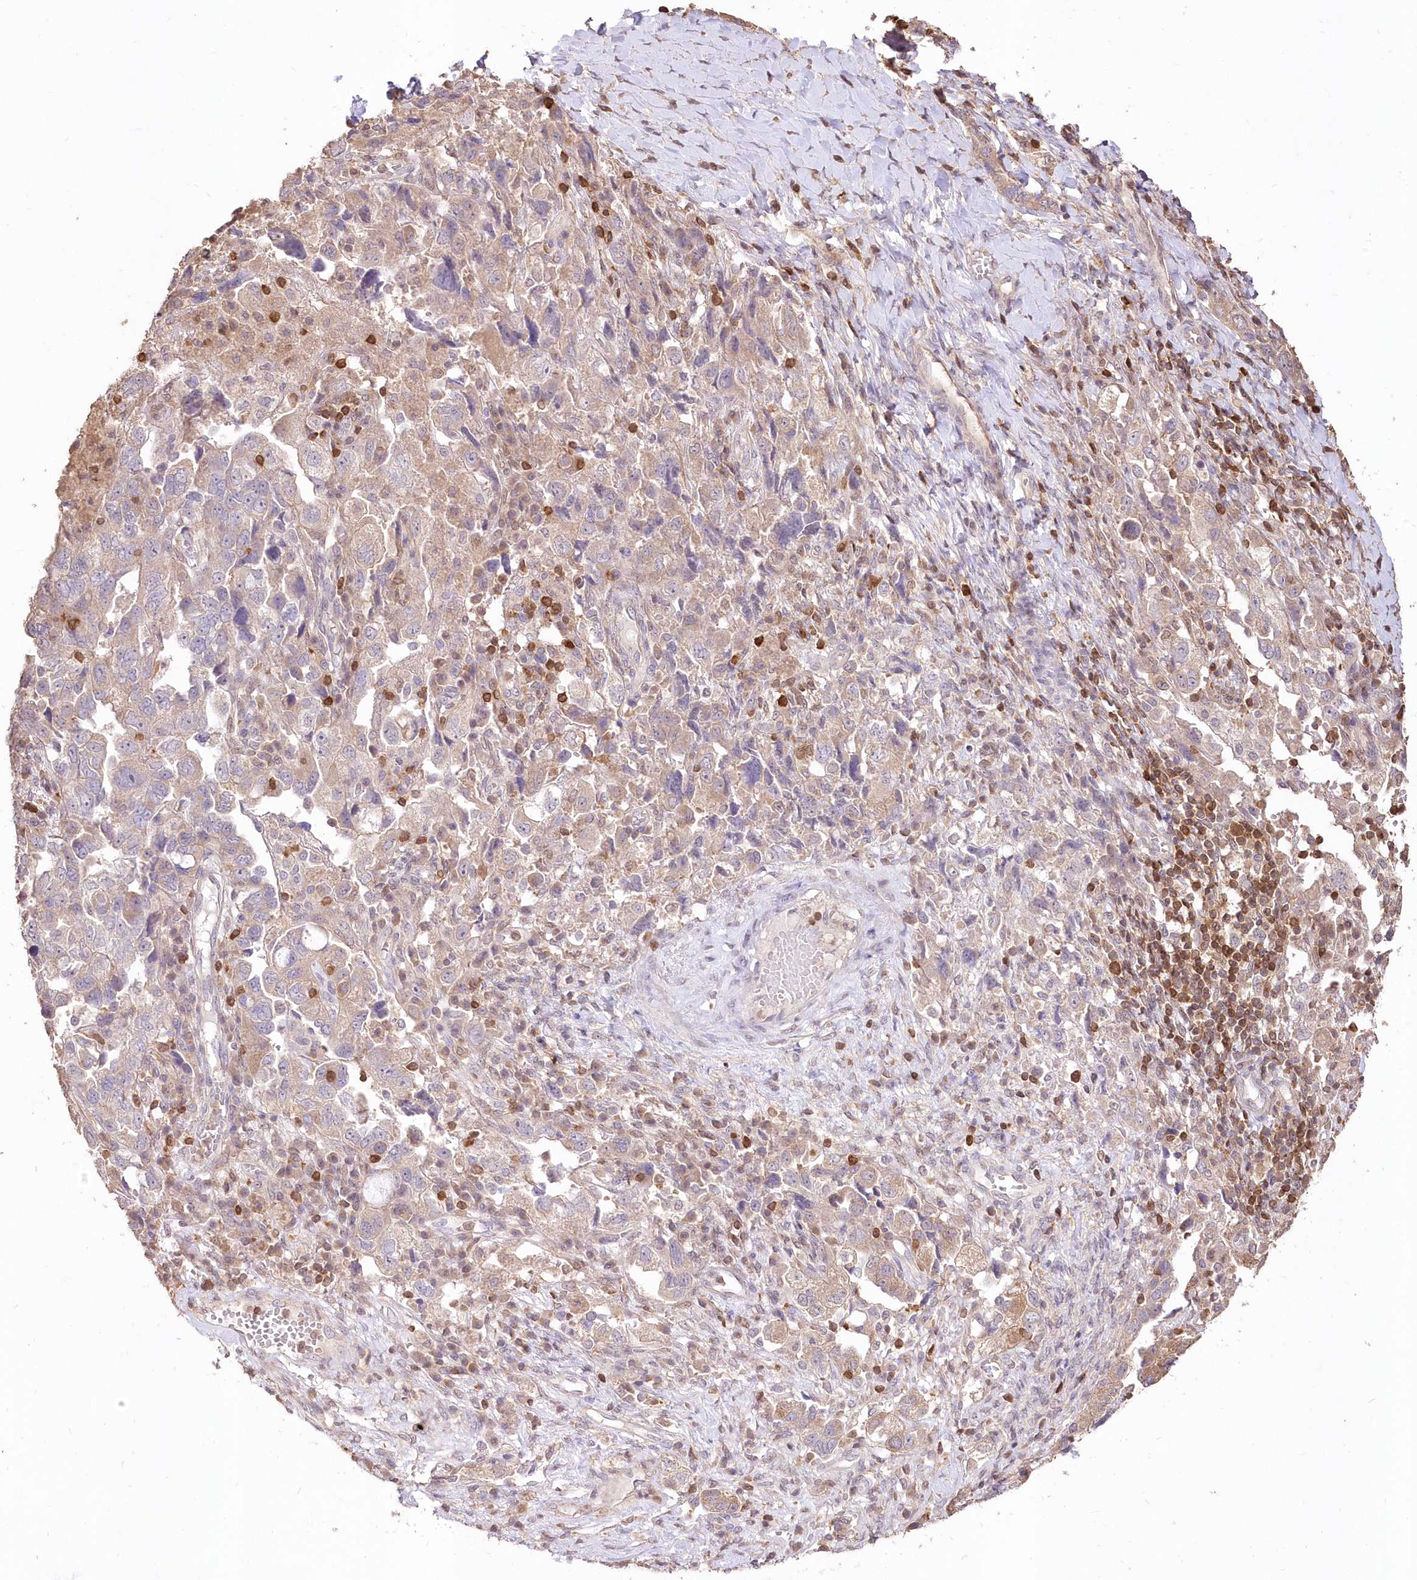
{"staining": {"intensity": "weak", "quantity": "25%-75%", "location": "cytoplasmic/membranous"}, "tissue": "ovarian cancer", "cell_type": "Tumor cells", "image_type": "cancer", "snomed": [{"axis": "morphology", "description": "Carcinoma, NOS"}, {"axis": "morphology", "description": "Cystadenocarcinoma, serous, NOS"}, {"axis": "topography", "description": "Ovary"}], "caption": "Approximately 25%-75% of tumor cells in human ovarian cancer (serous cystadenocarcinoma) show weak cytoplasmic/membranous protein positivity as visualized by brown immunohistochemical staining.", "gene": "STK17B", "patient": {"sex": "female", "age": 69}}